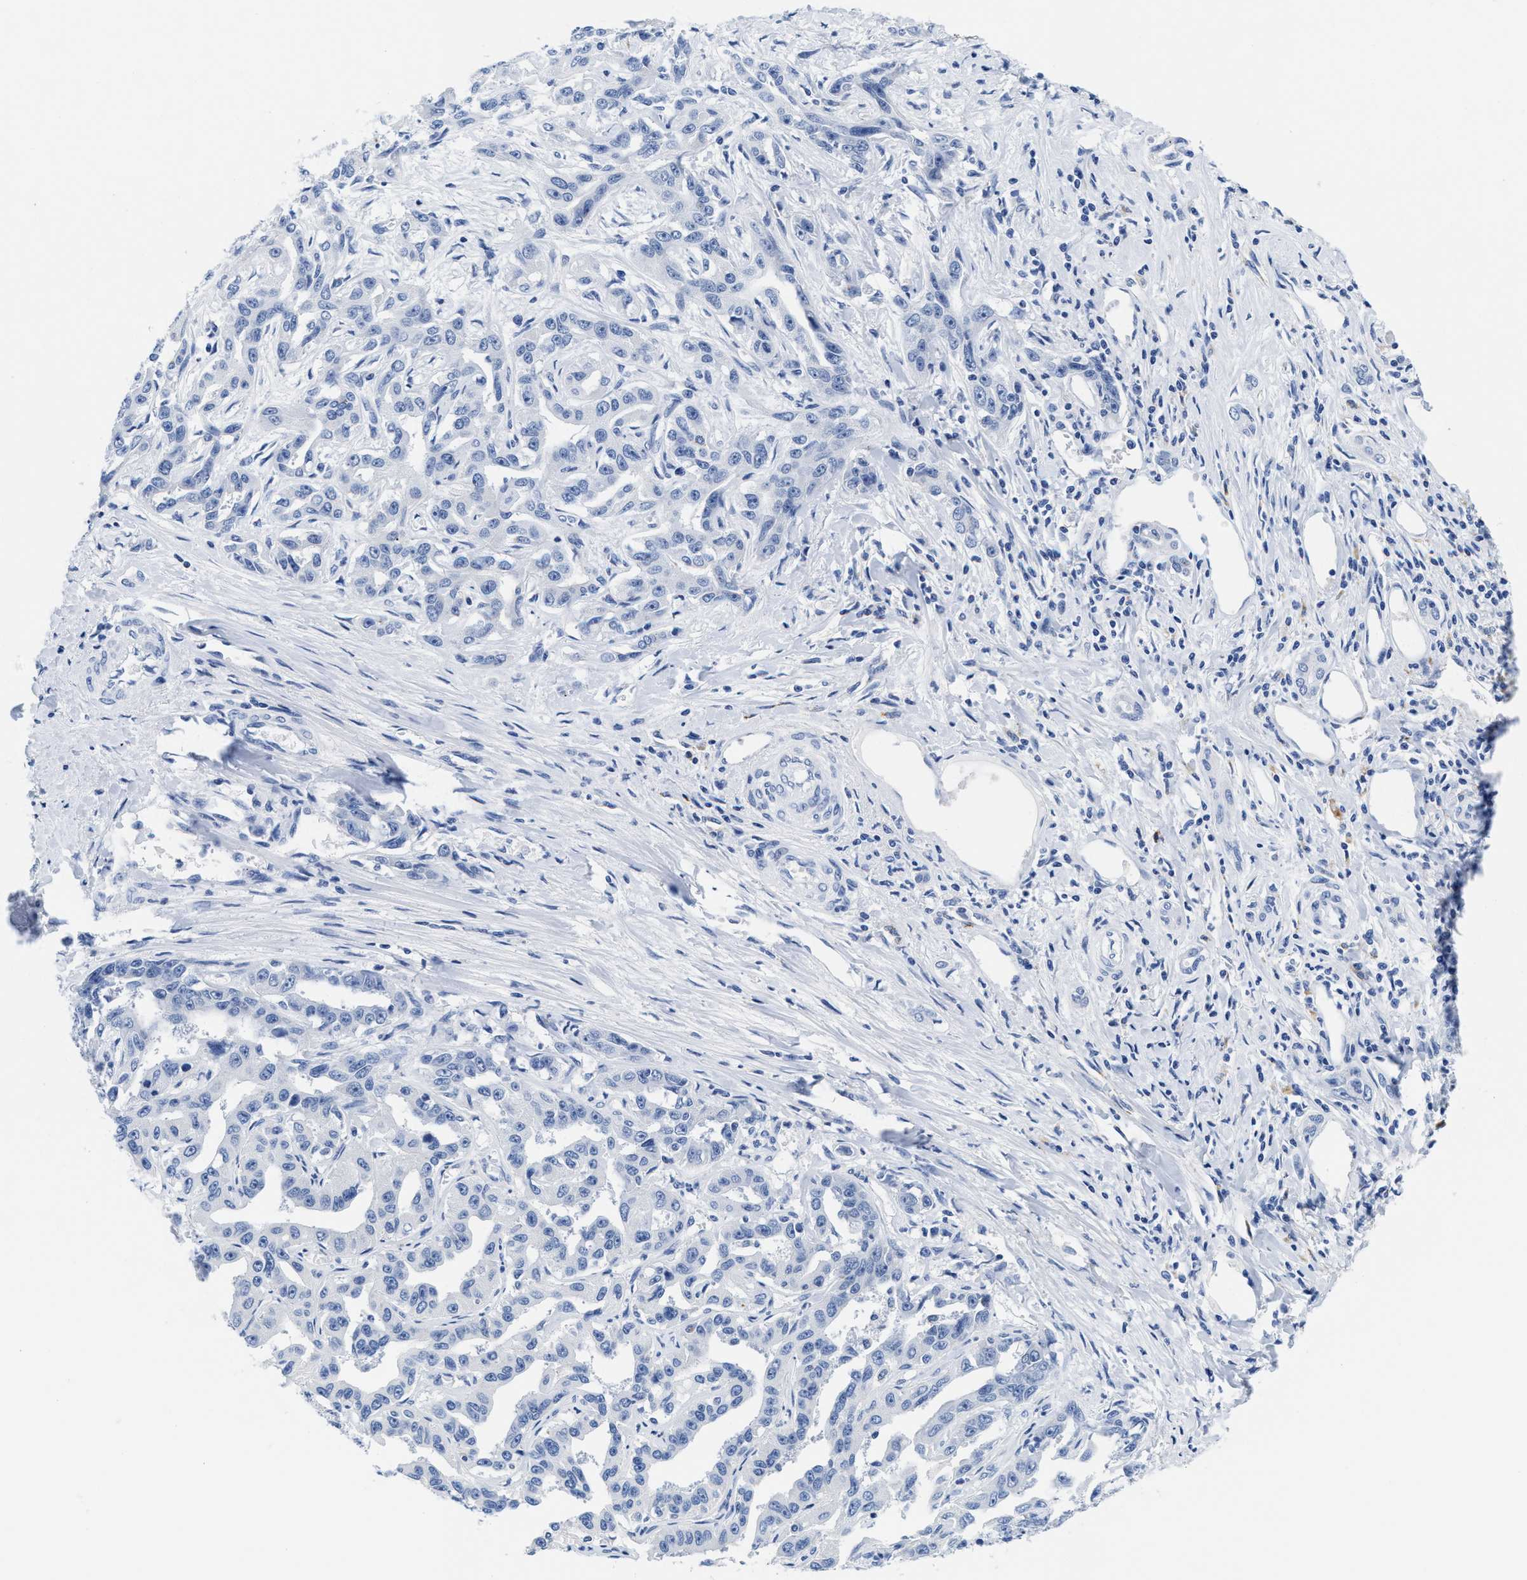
{"staining": {"intensity": "negative", "quantity": "none", "location": "none"}, "tissue": "liver cancer", "cell_type": "Tumor cells", "image_type": "cancer", "snomed": [{"axis": "morphology", "description": "Cholangiocarcinoma"}, {"axis": "topography", "description": "Liver"}], "caption": "DAB (3,3'-diaminobenzidine) immunohistochemical staining of liver cancer demonstrates no significant expression in tumor cells. (Brightfield microscopy of DAB (3,3'-diaminobenzidine) immunohistochemistry at high magnification).", "gene": "TTC3", "patient": {"sex": "male", "age": 59}}